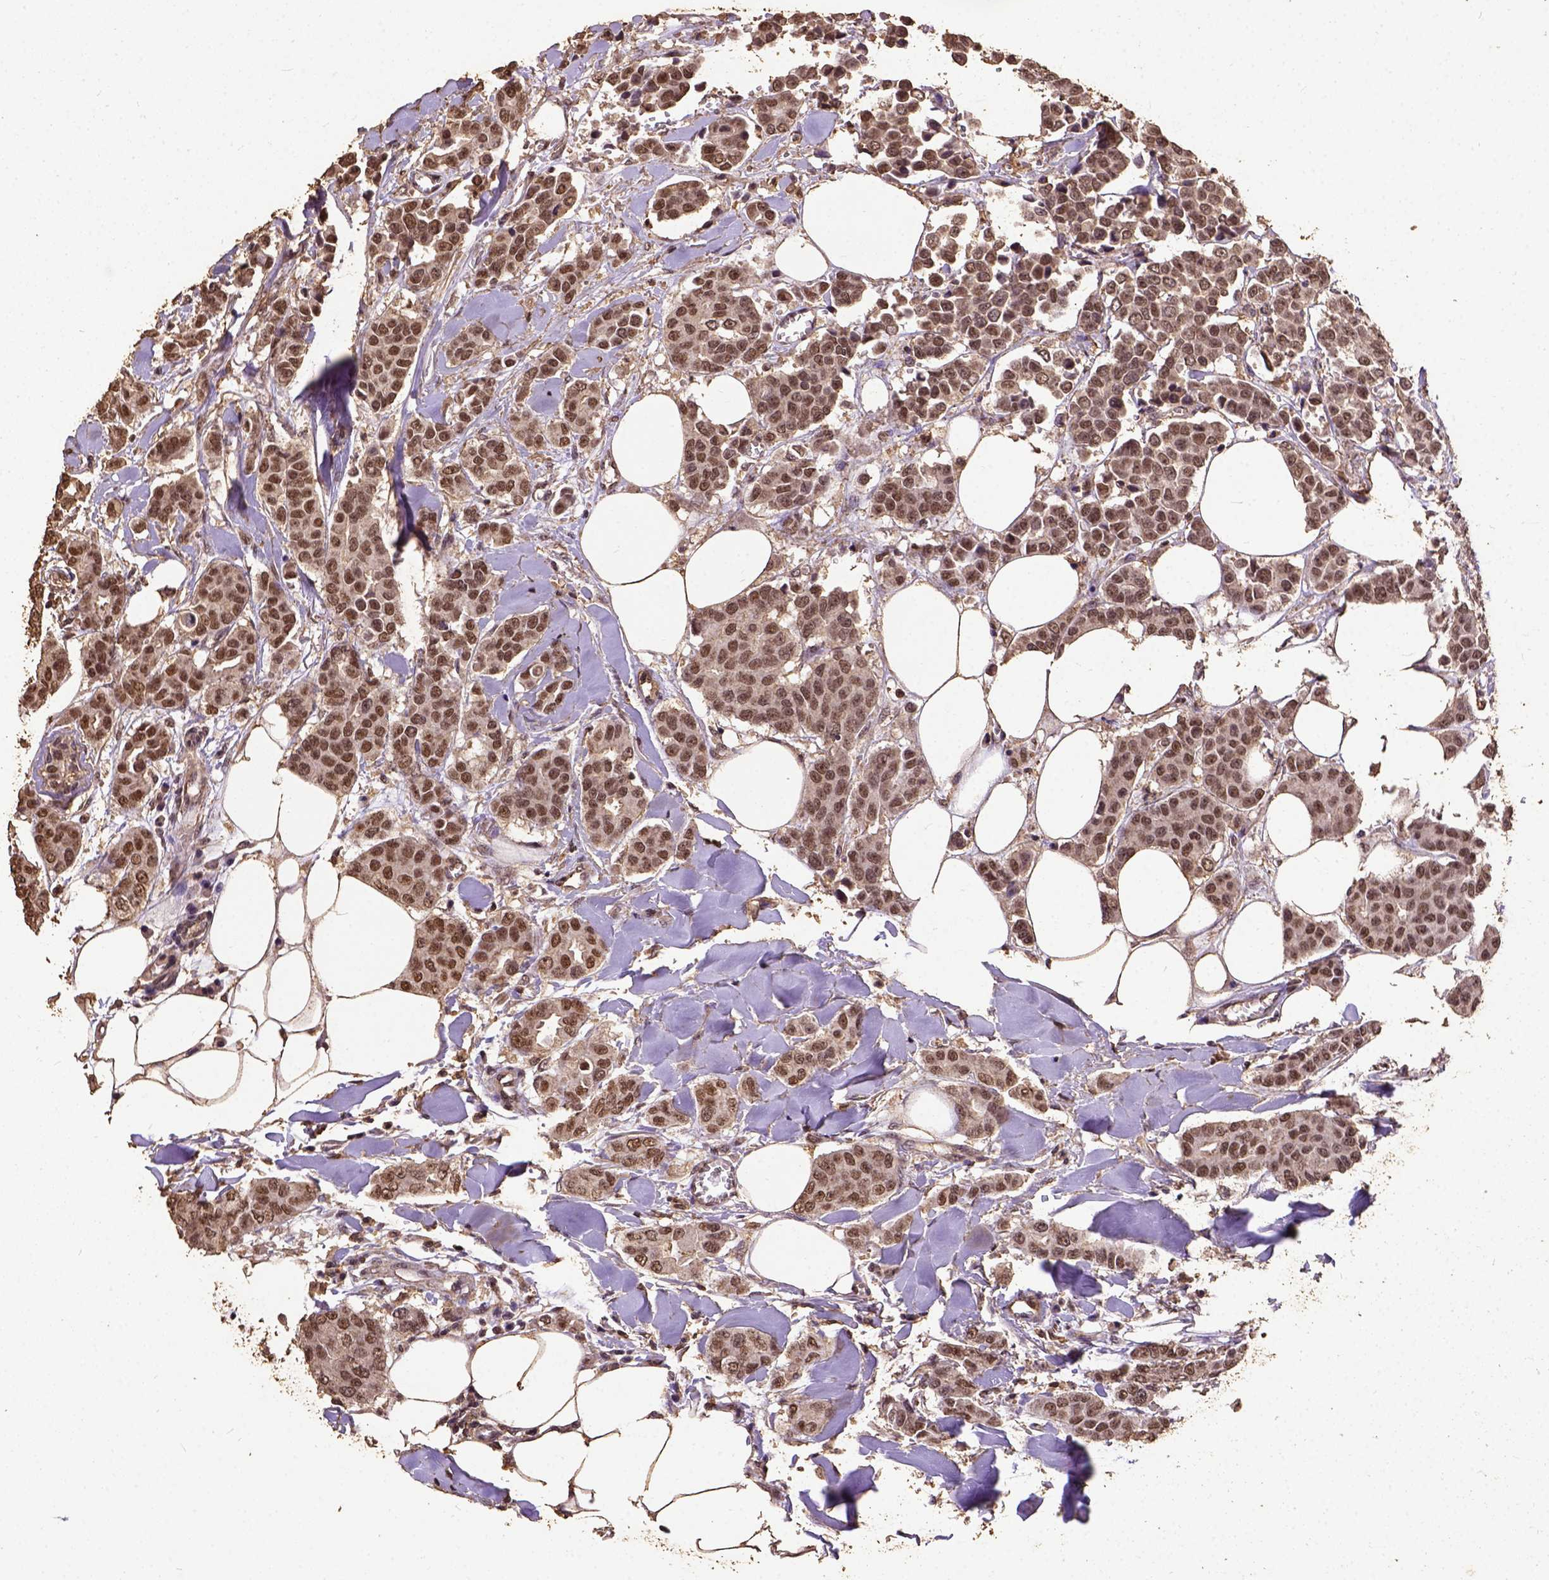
{"staining": {"intensity": "moderate", "quantity": "25%-75%", "location": "nuclear"}, "tissue": "breast cancer", "cell_type": "Tumor cells", "image_type": "cancer", "snomed": [{"axis": "morphology", "description": "Duct carcinoma"}, {"axis": "topography", "description": "Breast"}], "caption": "This is a photomicrograph of immunohistochemistry (IHC) staining of breast cancer, which shows moderate expression in the nuclear of tumor cells.", "gene": "NACC1", "patient": {"sex": "female", "age": 94}}